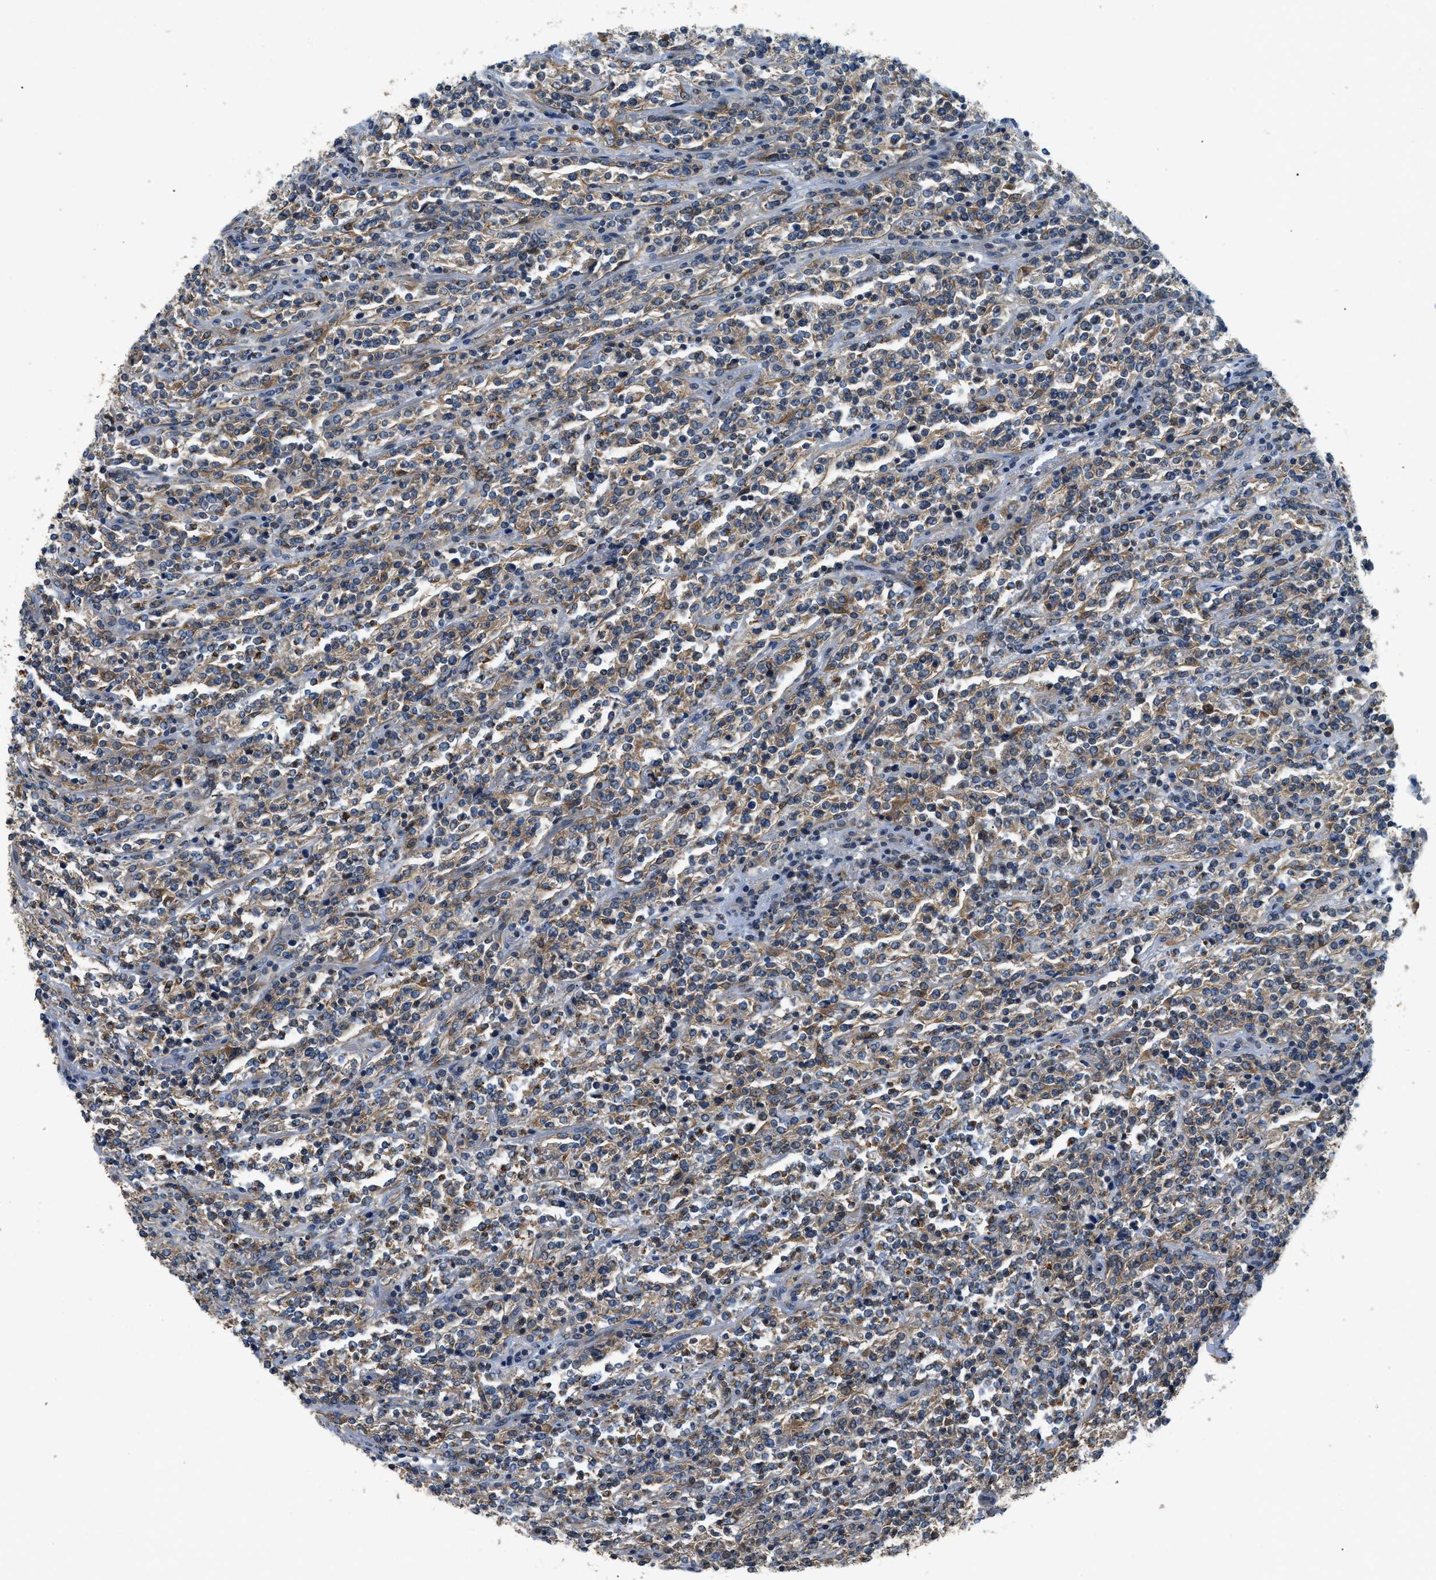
{"staining": {"intensity": "weak", "quantity": ">75%", "location": "cytoplasmic/membranous"}, "tissue": "lymphoma", "cell_type": "Tumor cells", "image_type": "cancer", "snomed": [{"axis": "morphology", "description": "Malignant lymphoma, non-Hodgkin's type, High grade"}, {"axis": "topography", "description": "Soft tissue"}], "caption": "A brown stain shows weak cytoplasmic/membranous positivity of a protein in human lymphoma tumor cells.", "gene": "SSH2", "patient": {"sex": "male", "age": 18}}